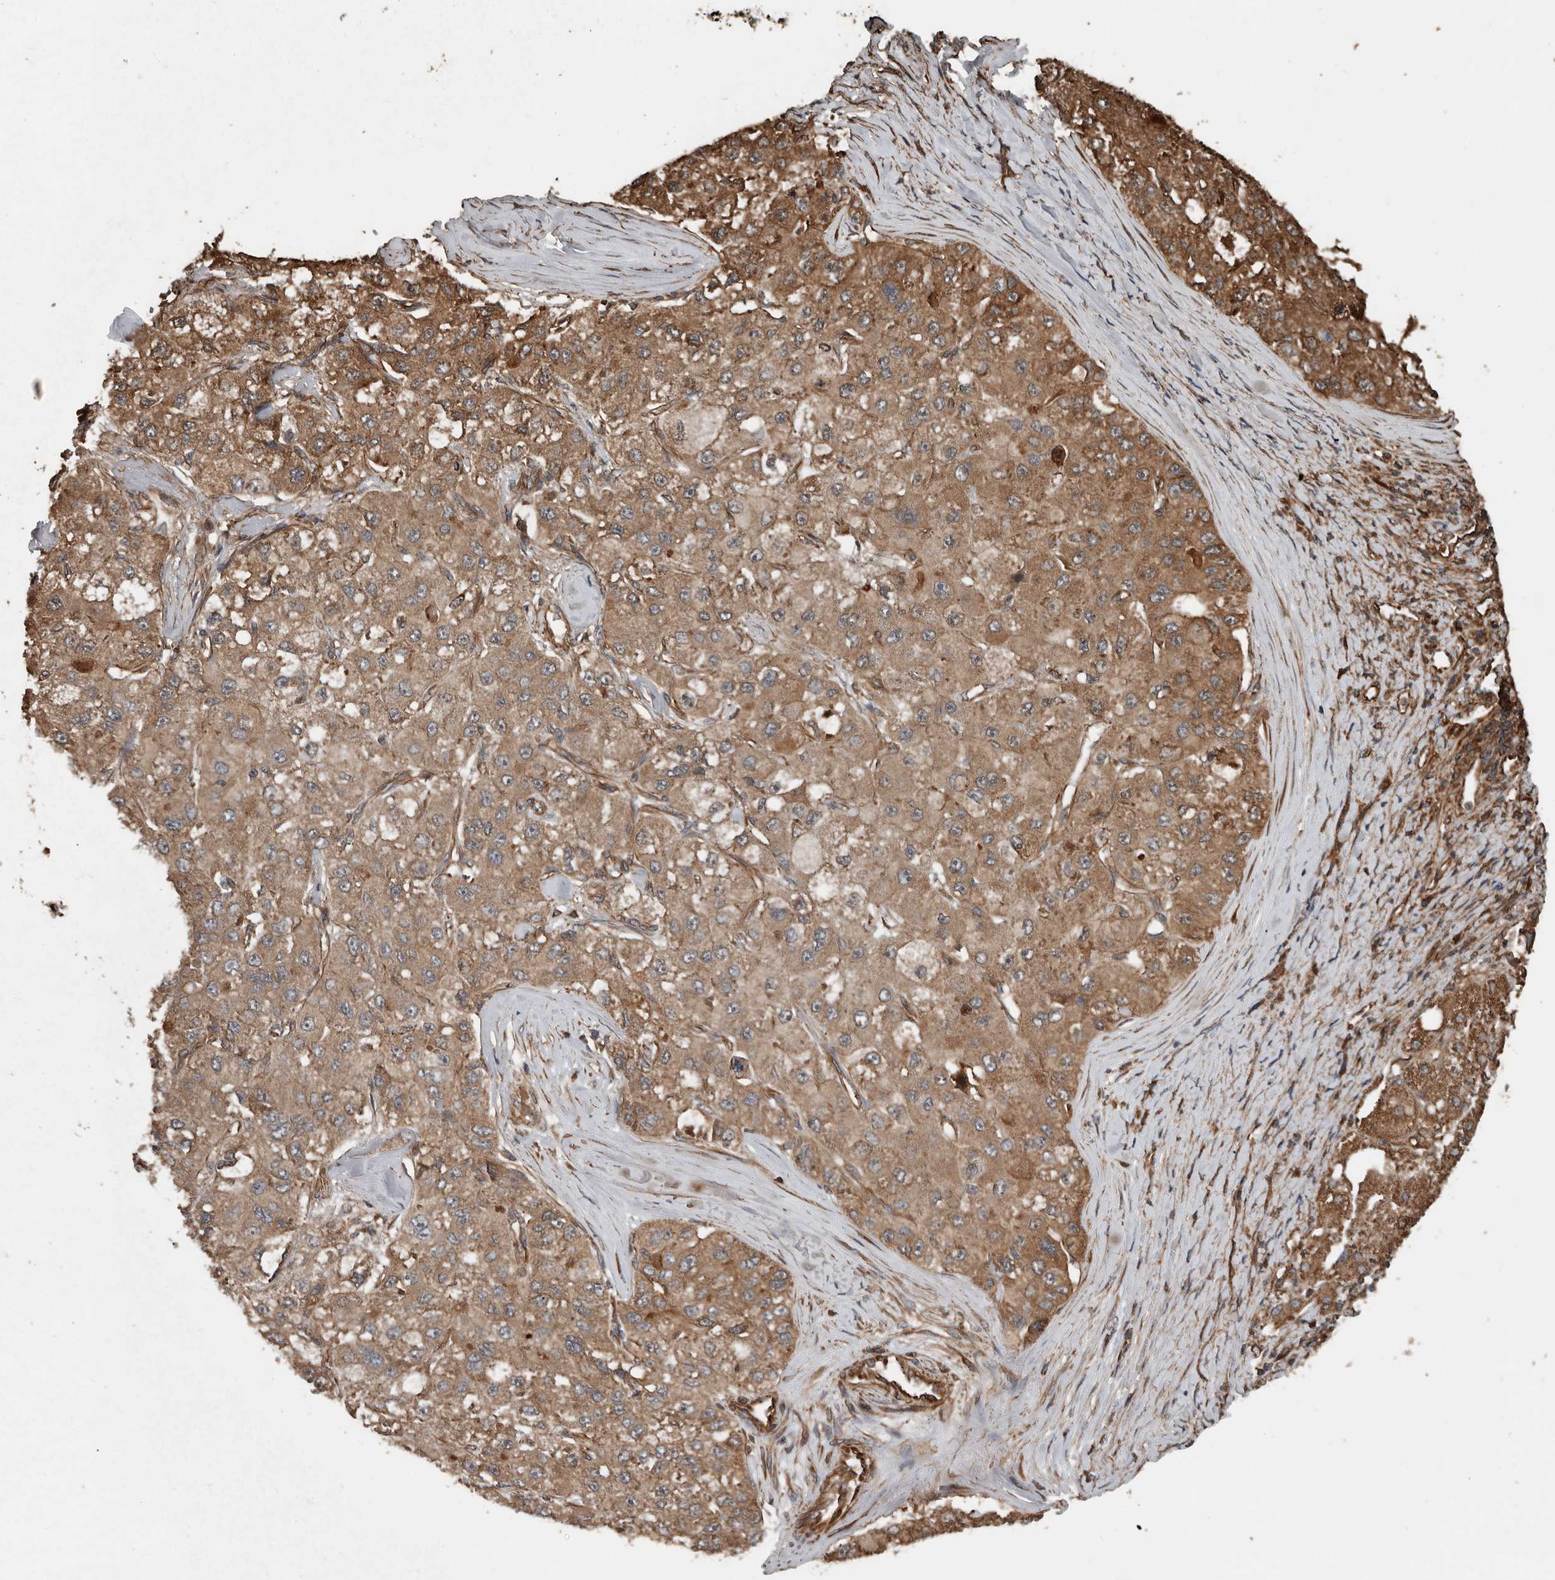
{"staining": {"intensity": "moderate", "quantity": ">75%", "location": "cytoplasmic/membranous"}, "tissue": "liver cancer", "cell_type": "Tumor cells", "image_type": "cancer", "snomed": [{"axis": "morphology", "description": "Carcinoma, Hepatocellular, NOS"}, {"axis": "topography", "description": "Liver"}], "caption": "A photomicrograph of human hepatocellular carcinoma (liver) stained for a protein exhibits moderate cytoplasmic/membranous brown staining in tumor cells. (Brightfield microscopy of DAB IHC at high magnification).", "gene": "YOD1", "patient": {"sex": "male", "age": 80}}